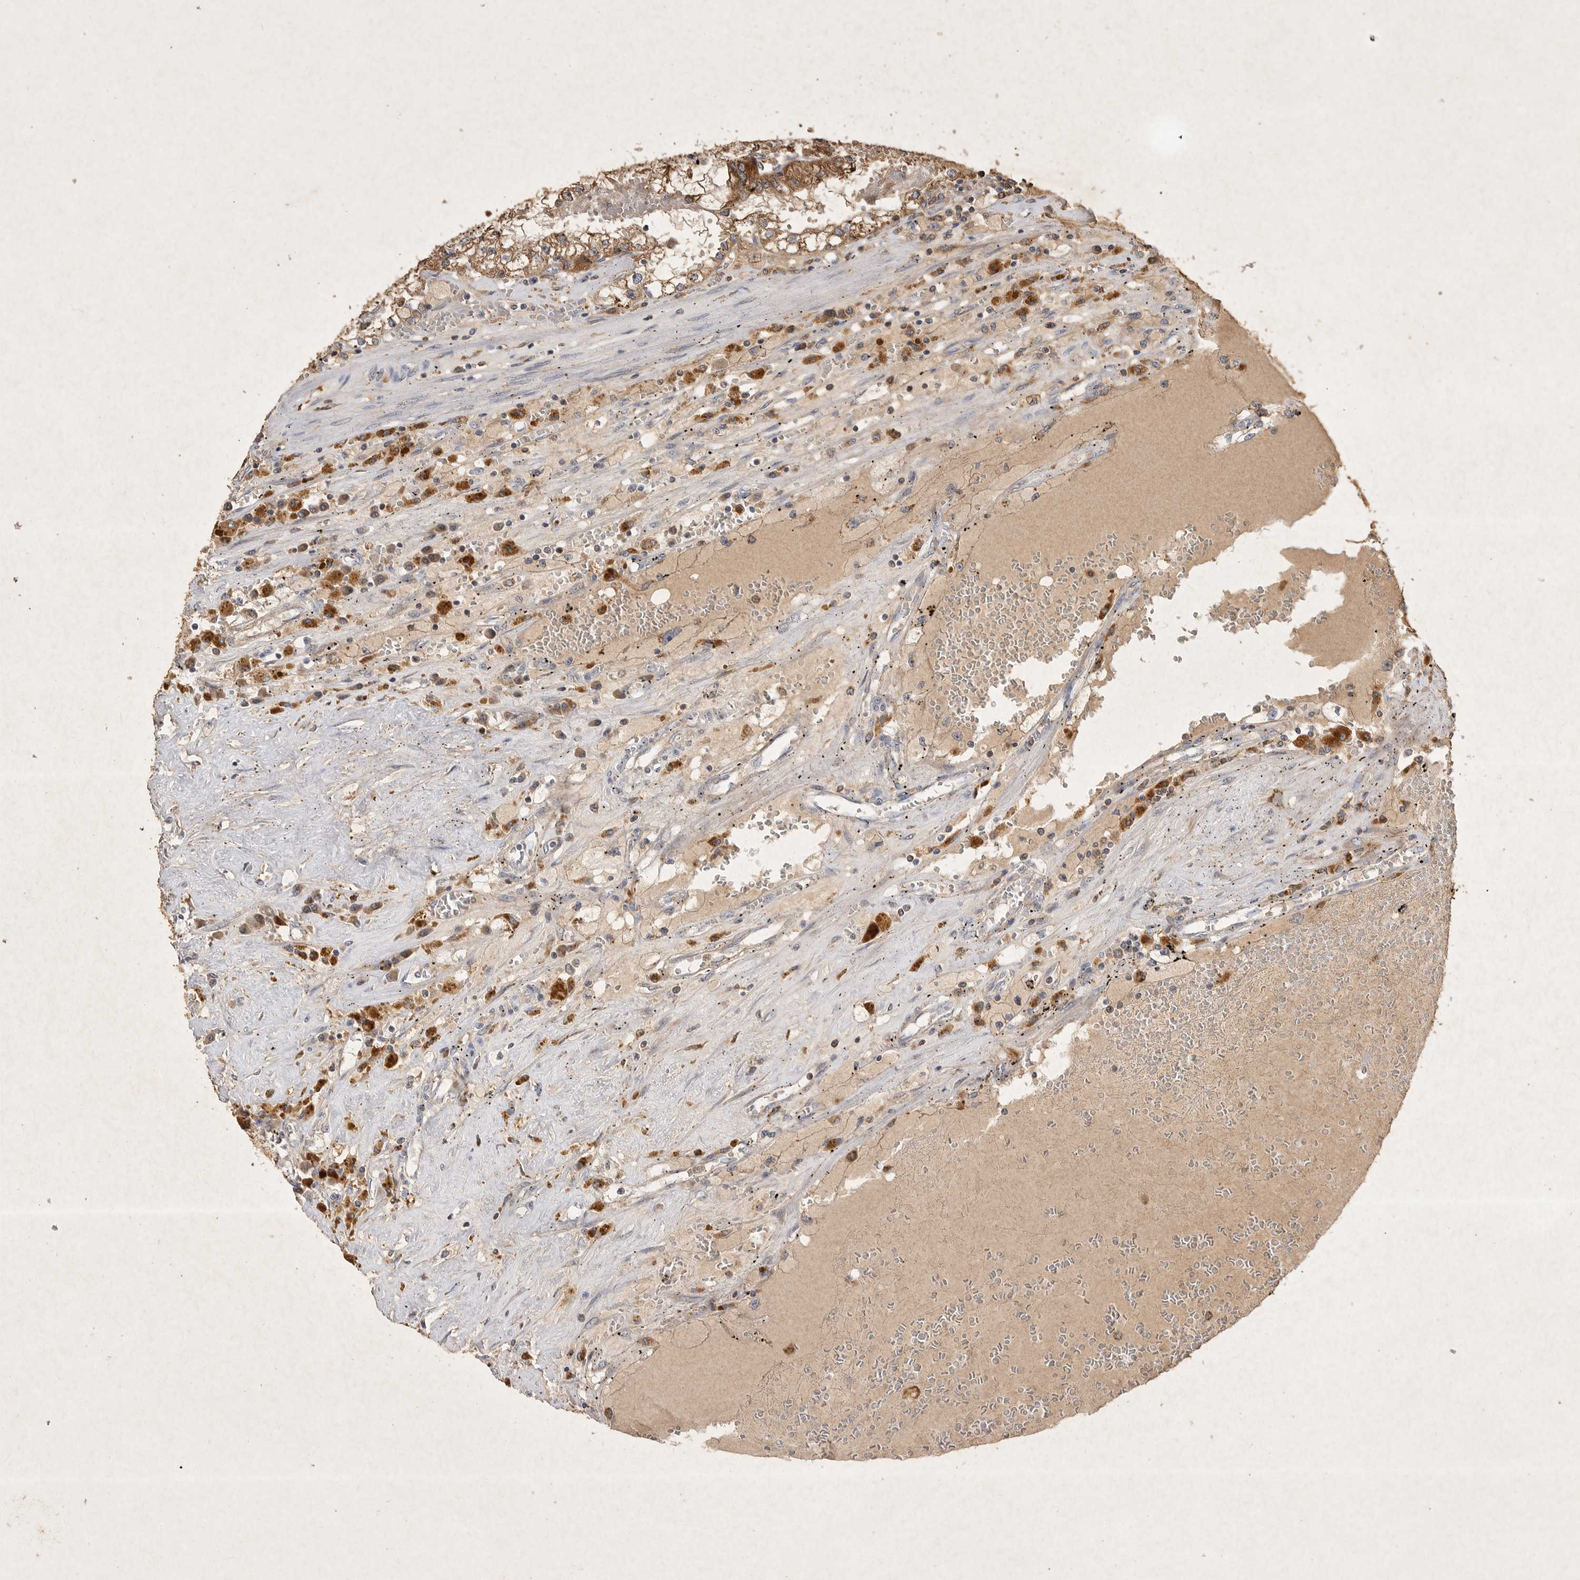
{"staining": {"intensity": "moderate", "quantity": ">75%", "location": "cytoplasmic/membranous"}, "tissue": "renal cancer", "cell_type": "Tumor cells", "image_type": "cancer", "snomed": [{"axis": "morphology", "description": "Adenocarcinoma, NOS"}, {"axis": "topography", "description": "Kidney"}], "caption": "An image of adenocarcinoma (renal) stained for a protein reveals moderate cytoplasmic/membranous brown staining in tumor cells. The protein of interest is stained brown, and the nuclei are stained in blue (DAB IHC with brightfield microscopy, high magnification).", "gene": "MRPL41", "patient": {"sex": "male", "age": 56}}